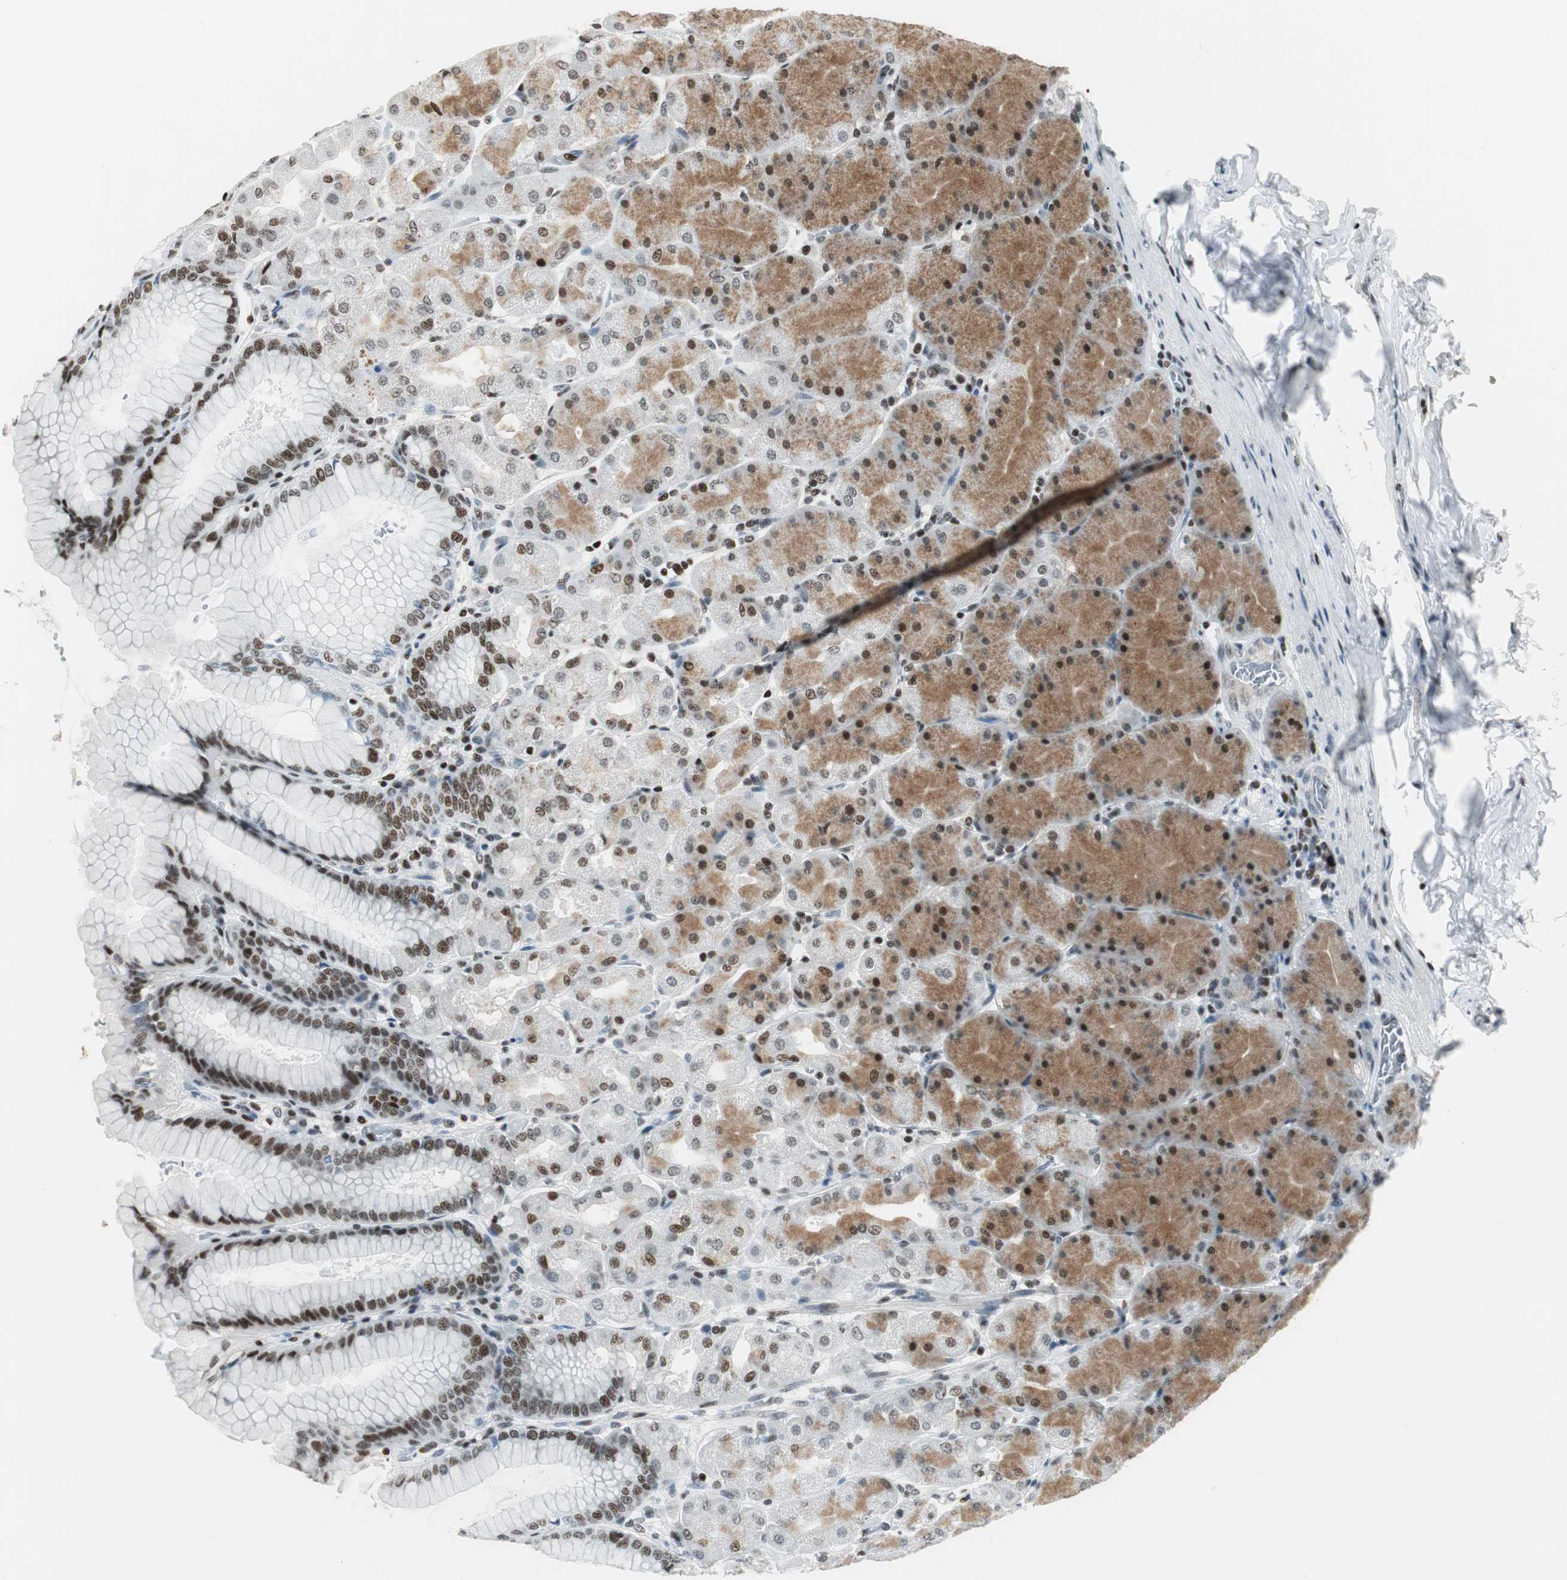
{"staining": {"intensity": "moderate", "quantity": ">75%", "location": "cytoplasmic/membranous,nuclear"}, "tissue": "stomach", "cell_type": "Glandular cells", "image_type": "normal", "snomed": [{"axis": "morphology", "description": "Normal tissue, NOS"}, {"axis": "topography", "description": "Stomach, upper"}], "caption": "Brown immunohistochemical staining in benign human stomach shows moderate cytoplasmic/membranous,nuclear positivity in approximately >75% of glandular cells.", "gene": "RBBP4", "patient": {"sex": "female", "age": 56}}